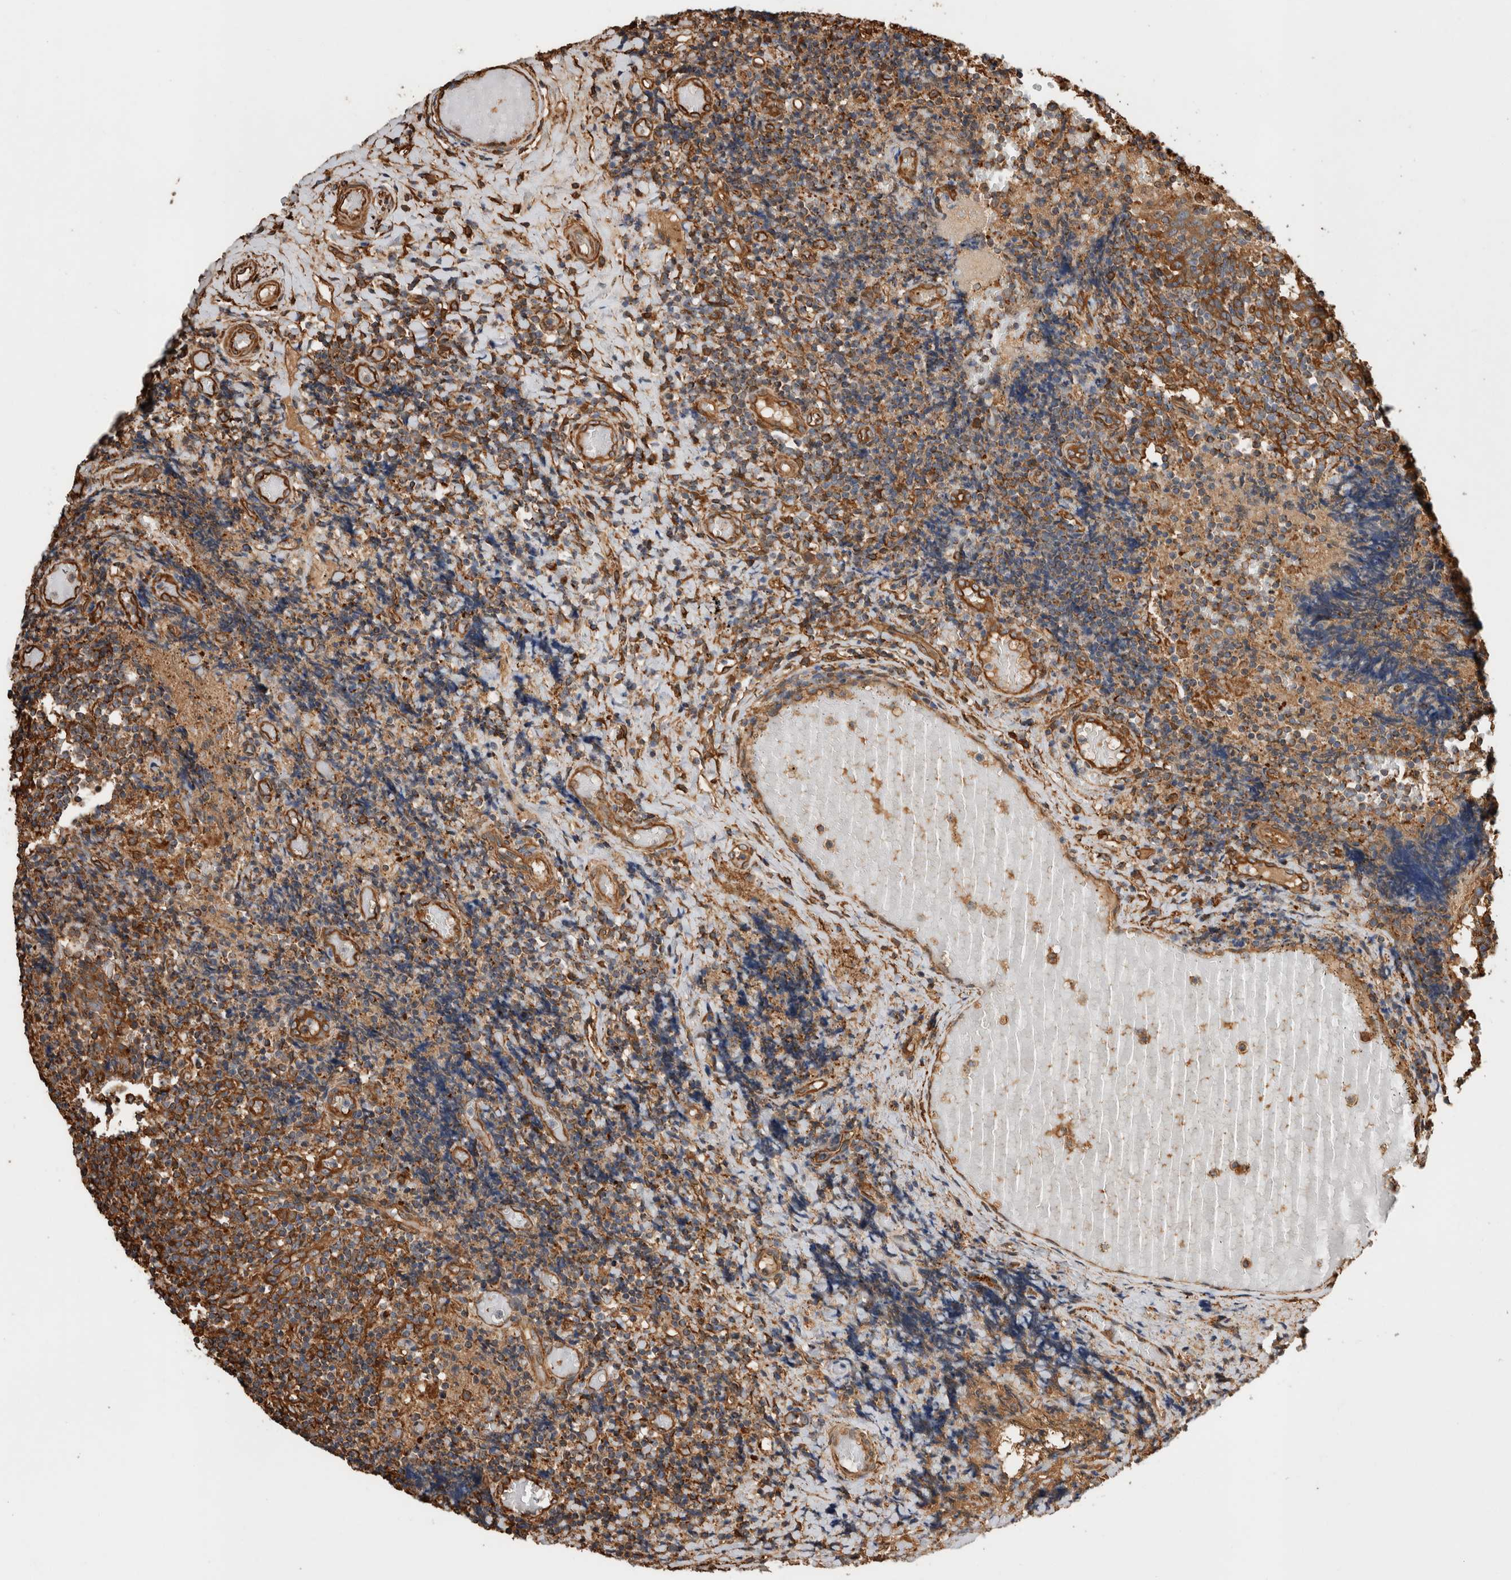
{"staining": {"intensity": "moderate", "quantity": ">75%", "location": "cytoplasmic/membranous"}, "tissue": "tonsil", "cell_type": "Germinal center cells", "image_type": "normal", "snomed": [{"axis": "morphology", "description": "Normal tissue, NOS"}, {"axis": "topography", "description": "Tonsil"}], "caption": "Moderate cytoplasmic/membranous positivity for a protein is identified in approximately >75% of germinal center cells of normal tonsil using immunohistochemistry.", "gene": "ZNF397", "patient": {"sex": "female", "age": 19}}